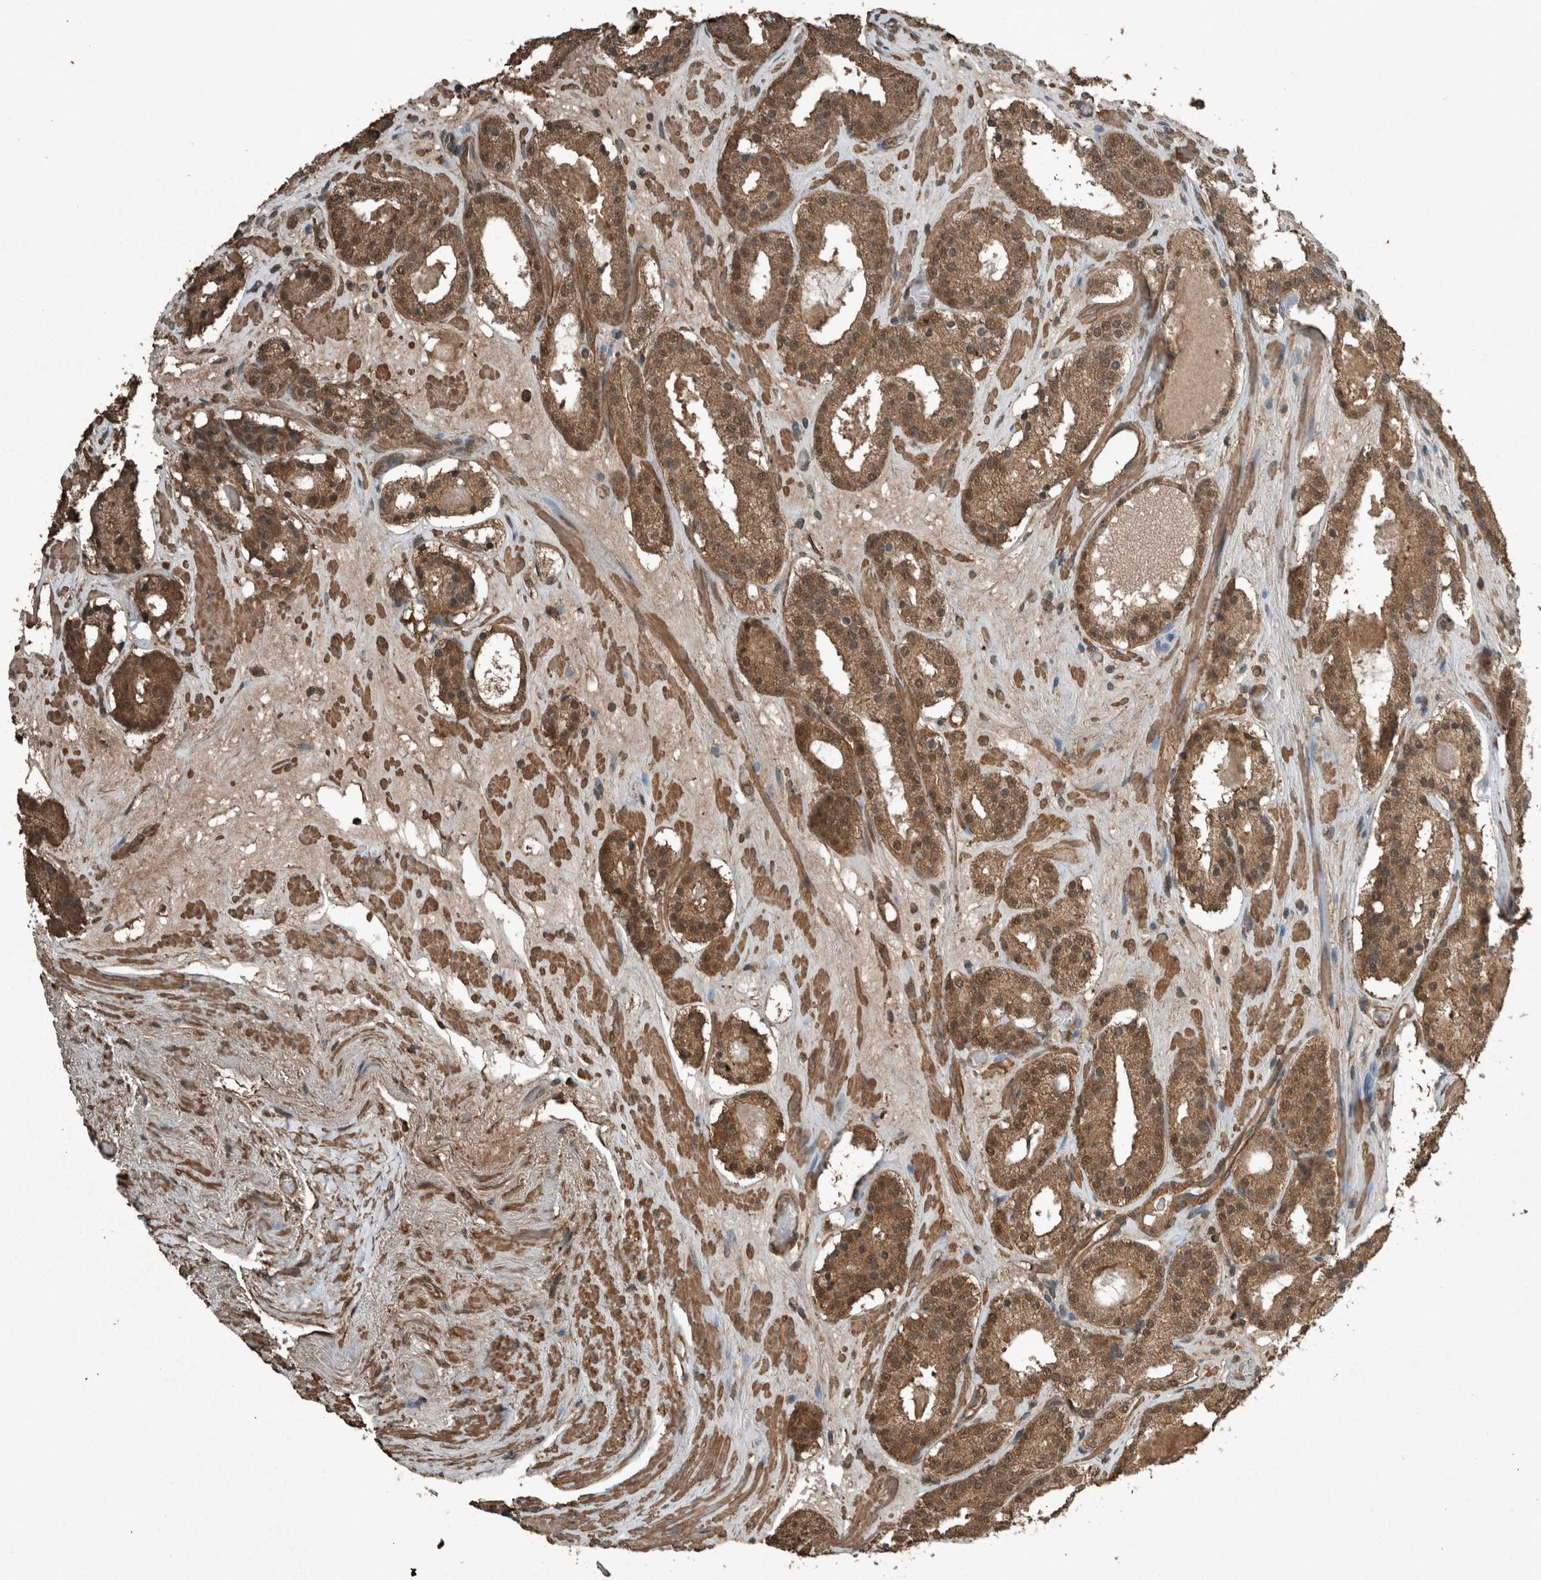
{"staining": {"intensity": "moderate", "quantity": ">75%", "location": "cytoplasmic/membranous,nuclear"}, "tissue": "prostate cancer", "cell_type": "Tumor cells", "image_type": "cancer", "snomed": [{"axis": "morphology", "description": "Adenocarcinoma, Low grade"}, {"axis": "topography", "description": "Prostate"}], "caption": "This histopathology image displays immunohistochemistry (IHC) staining of human prostate low-grade adenocarcinoma, with medium moderate cytoplasmic/membranous and nuclear expression in about >75% of tumor cells.", "gene": "ARHGEF12", "patient": {"sex": "male", "age": 69}}